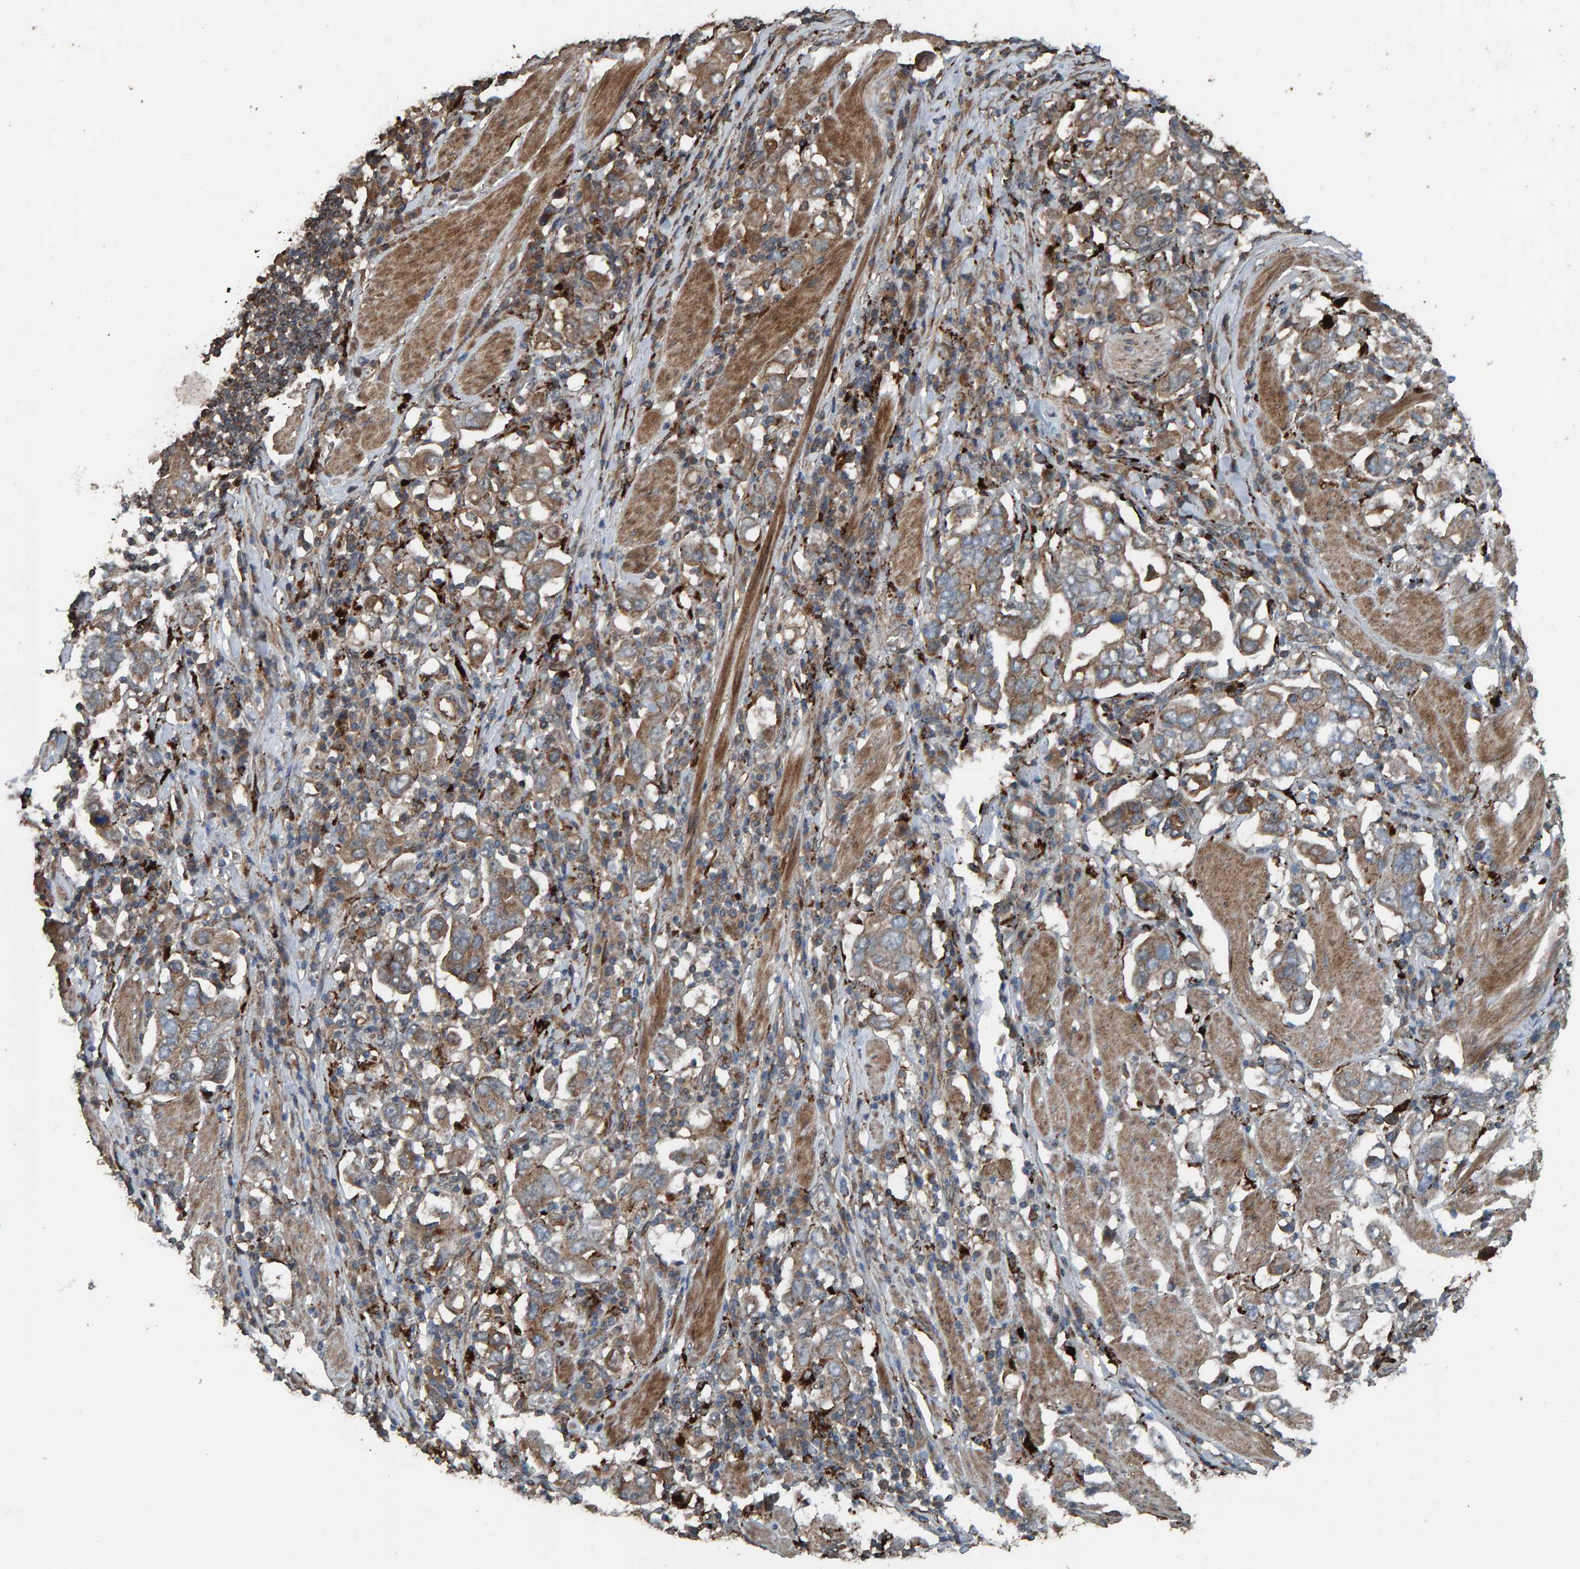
{"staining": {"intensity": "weak", "quantity": ">75%", "location": "cytoplasmic/membranous"}, "tissue": "stomach cancer", "cell_type": "Tumor cells", "image_type": "cancer", "snomed": [{"axis": "morphology", "description": "Adenocarcinoma, NOS"}, {"axis": "topography", "description": "Stomach, upper"}], "caption": "Human adenocarcinoma (stomach) stained for a protein (brown) reveals weak cytoplasmic/membranous positive positivity in approximately >75% of tumor cells.", "gene": "DUS1L", "patient": {"sex": "male", "age": 62}}